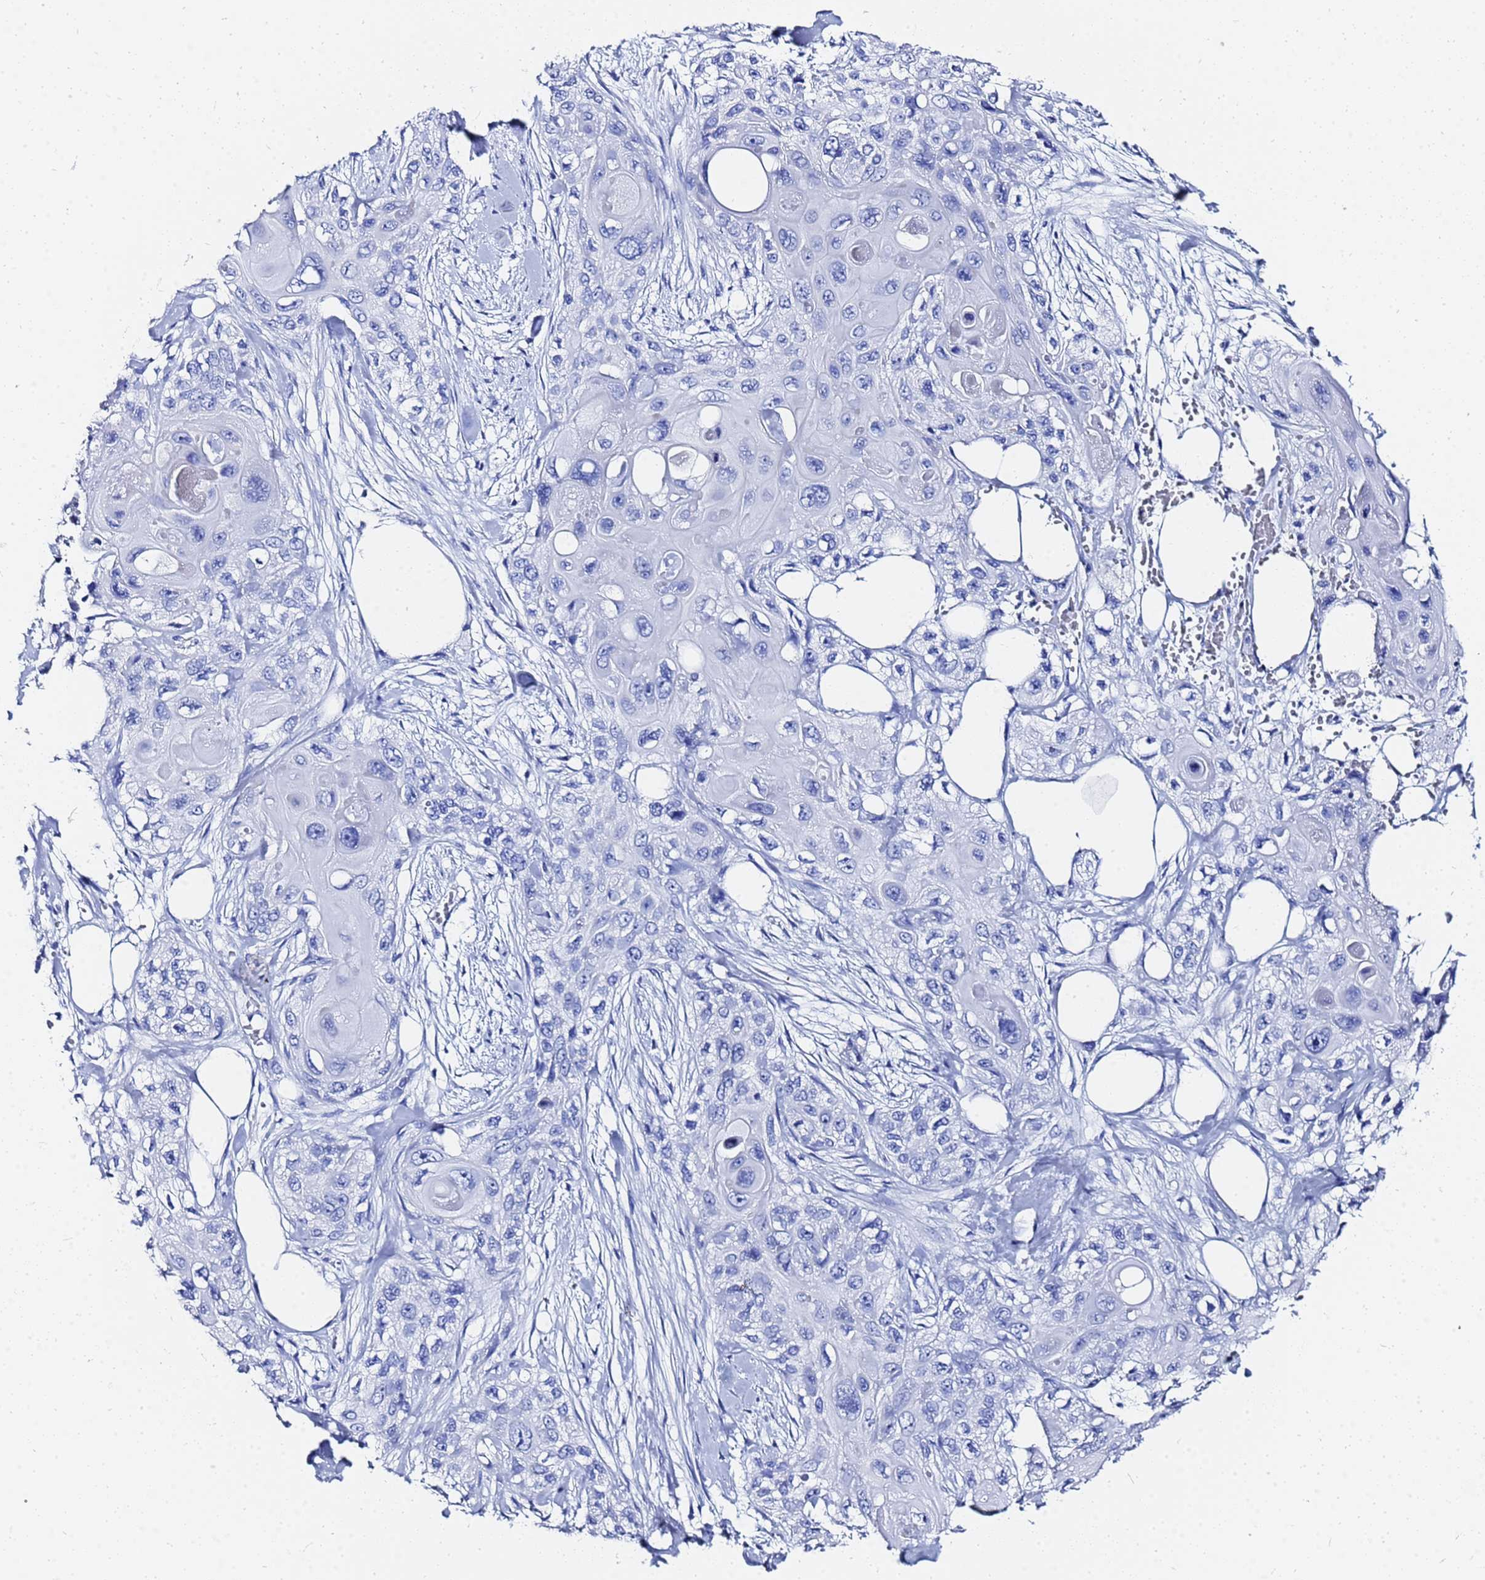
{"staining": {"intensity": "negative", "quantity": "none", "location": "none"}, "tissue": "skin cancer", "cell_type": "Tumor cells", "image_type": "cancer", "snomed": [{"axis": "morphology", "description": "Normal tissue, NOS"}, {"axis": "morphology", "description": "Squamous cell carcinoma, NOS"}, {"axis": "topography", "description": "Skin"}], "caption": "An immunohistochemistry image of skin cancer (squamous cell carcinoma) is shown. There is no staining in tumor cells of skin cancer (squamous cell carcinoma). (Immunohistochemistry, brightfield microscopy, high magnification).", "gene": "GGT1", "patient": {"sex": "male", "age": 72}}